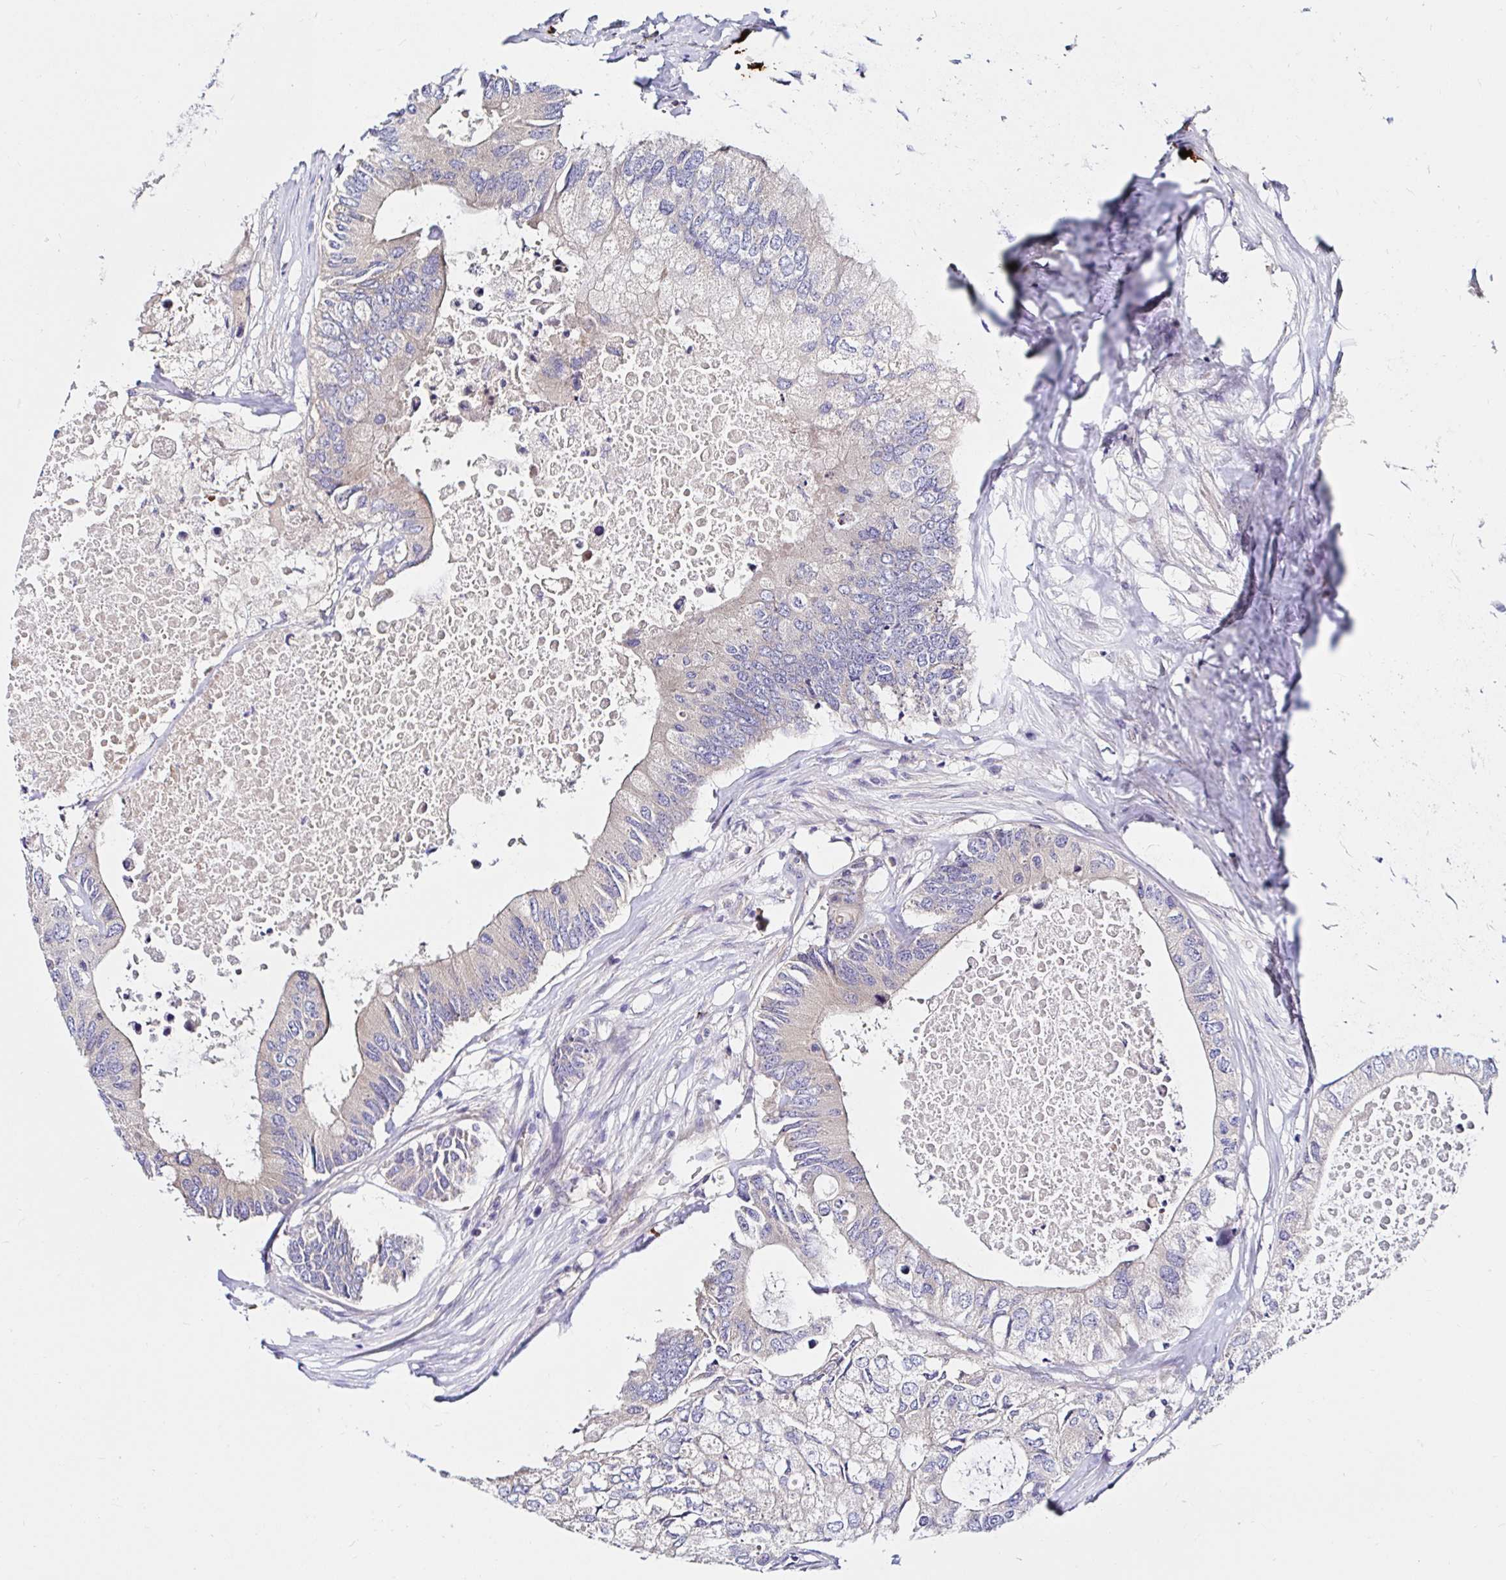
{"staining": {"intensity": "weak", "quantity": ">75%", "location": "cytoplasmic/membranous"}, "tissue": "colorectal cancer", "cell_type": "Tumor cells", "image_type": "cancer", "snomed": [{"axis": "morphology", "description": "Adenocarcinoma, NOS"}, {"axis": "topography", "description": "Colon"}], "caption": "The micrograph exhibits staining of colorectal cancer, revealing weak cytoplasmic/membranous protein expression (brown color) within tumor cells.", "gene": "VSIG2", "patient": {"sex": "male", "age": 71}}